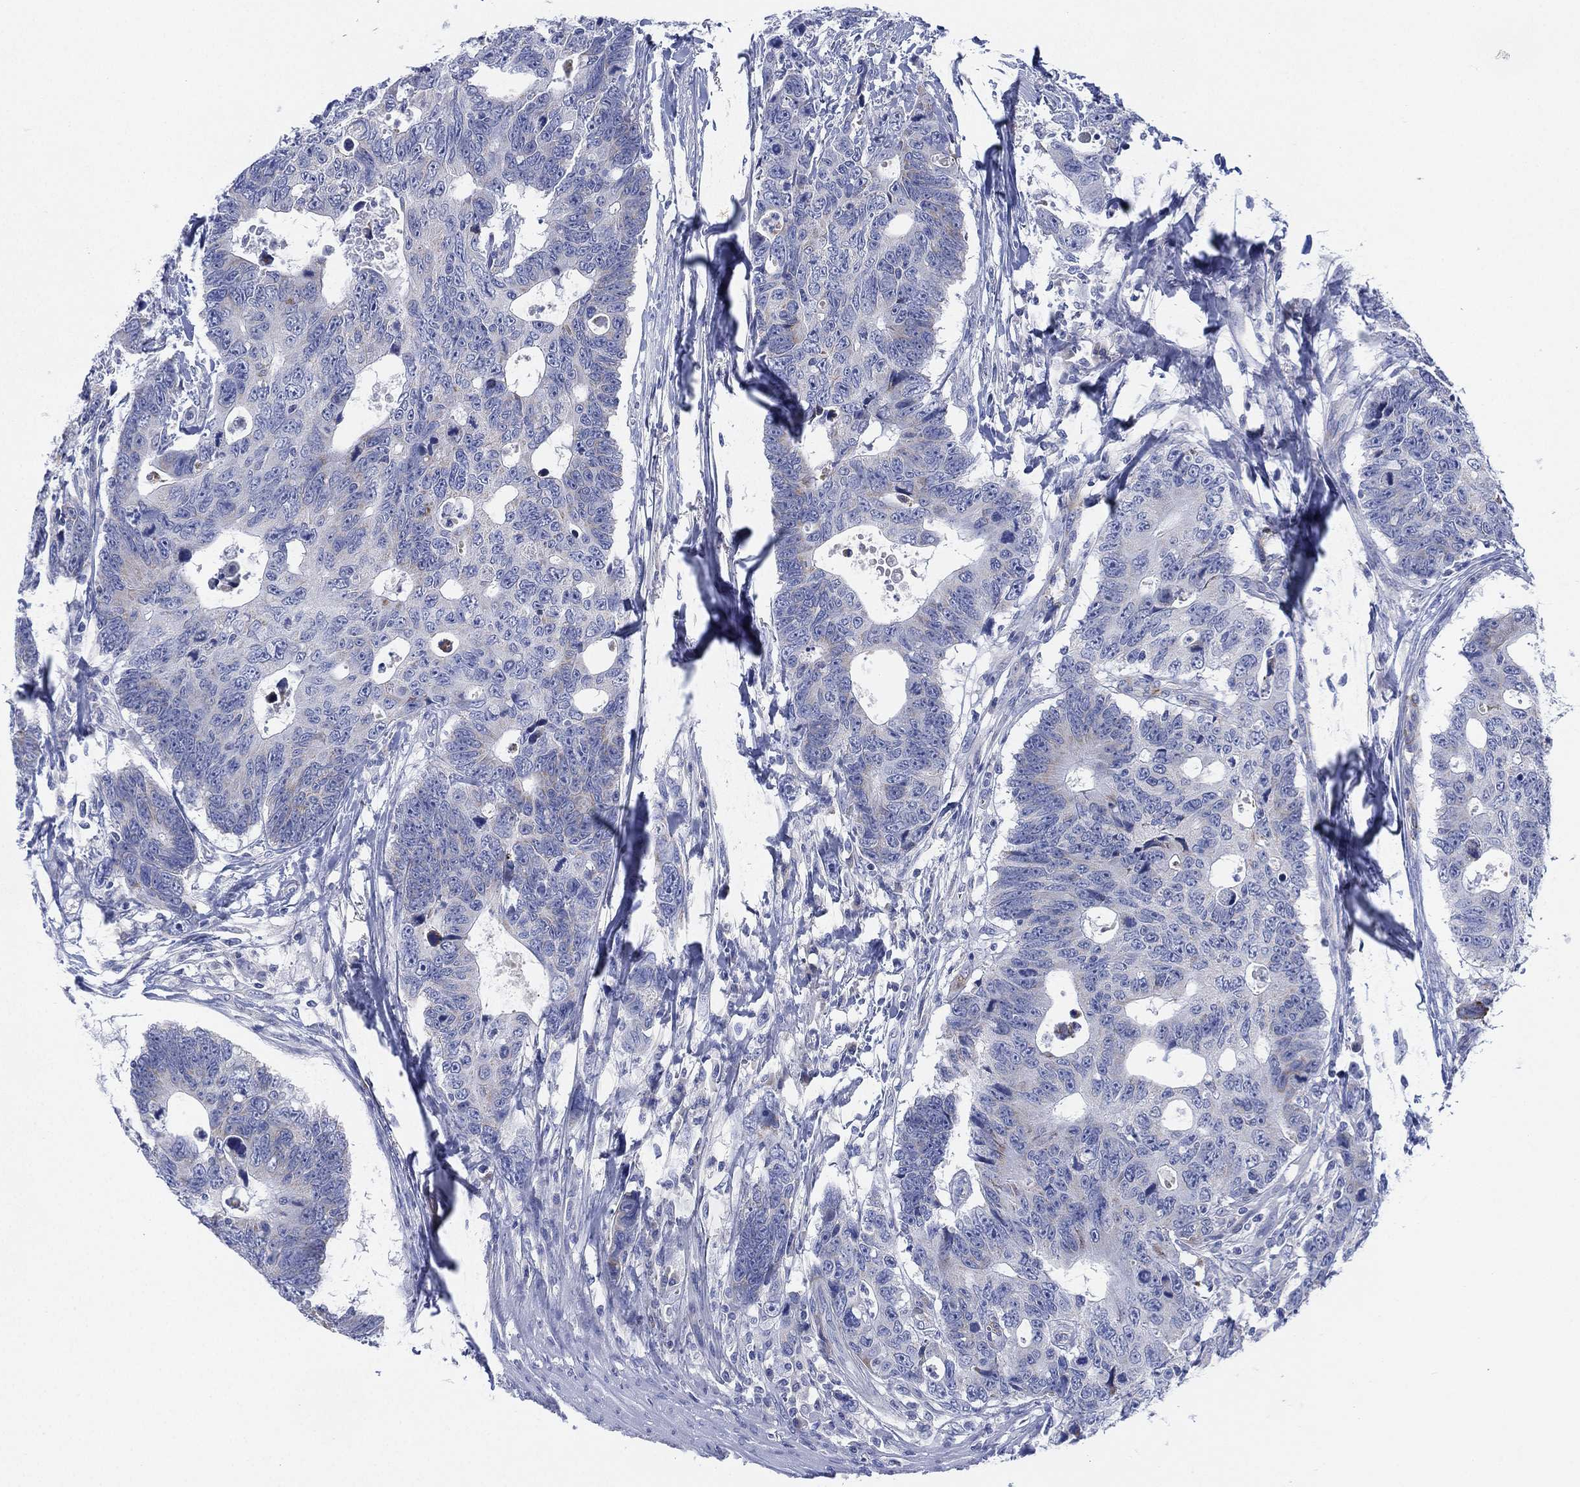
{"staining": {"intensity": "negative", "quantity": "none", "location": "none"}, "tissue": "colorectal cancer", "cell_type": "Tumor cells", "image_type": "cancer", "snomed": [{"axis": "morphology", "description": "Adenocarcinoma, NOS"}, {"axis": "topography", "description": "Colon"}], "caption": "The photomicrograph demonstrates no staining of tumor cells in colorectal adenocarcinoma.", "gene": "ADAD2", "patient": {"sex": "female", "age": 77}}